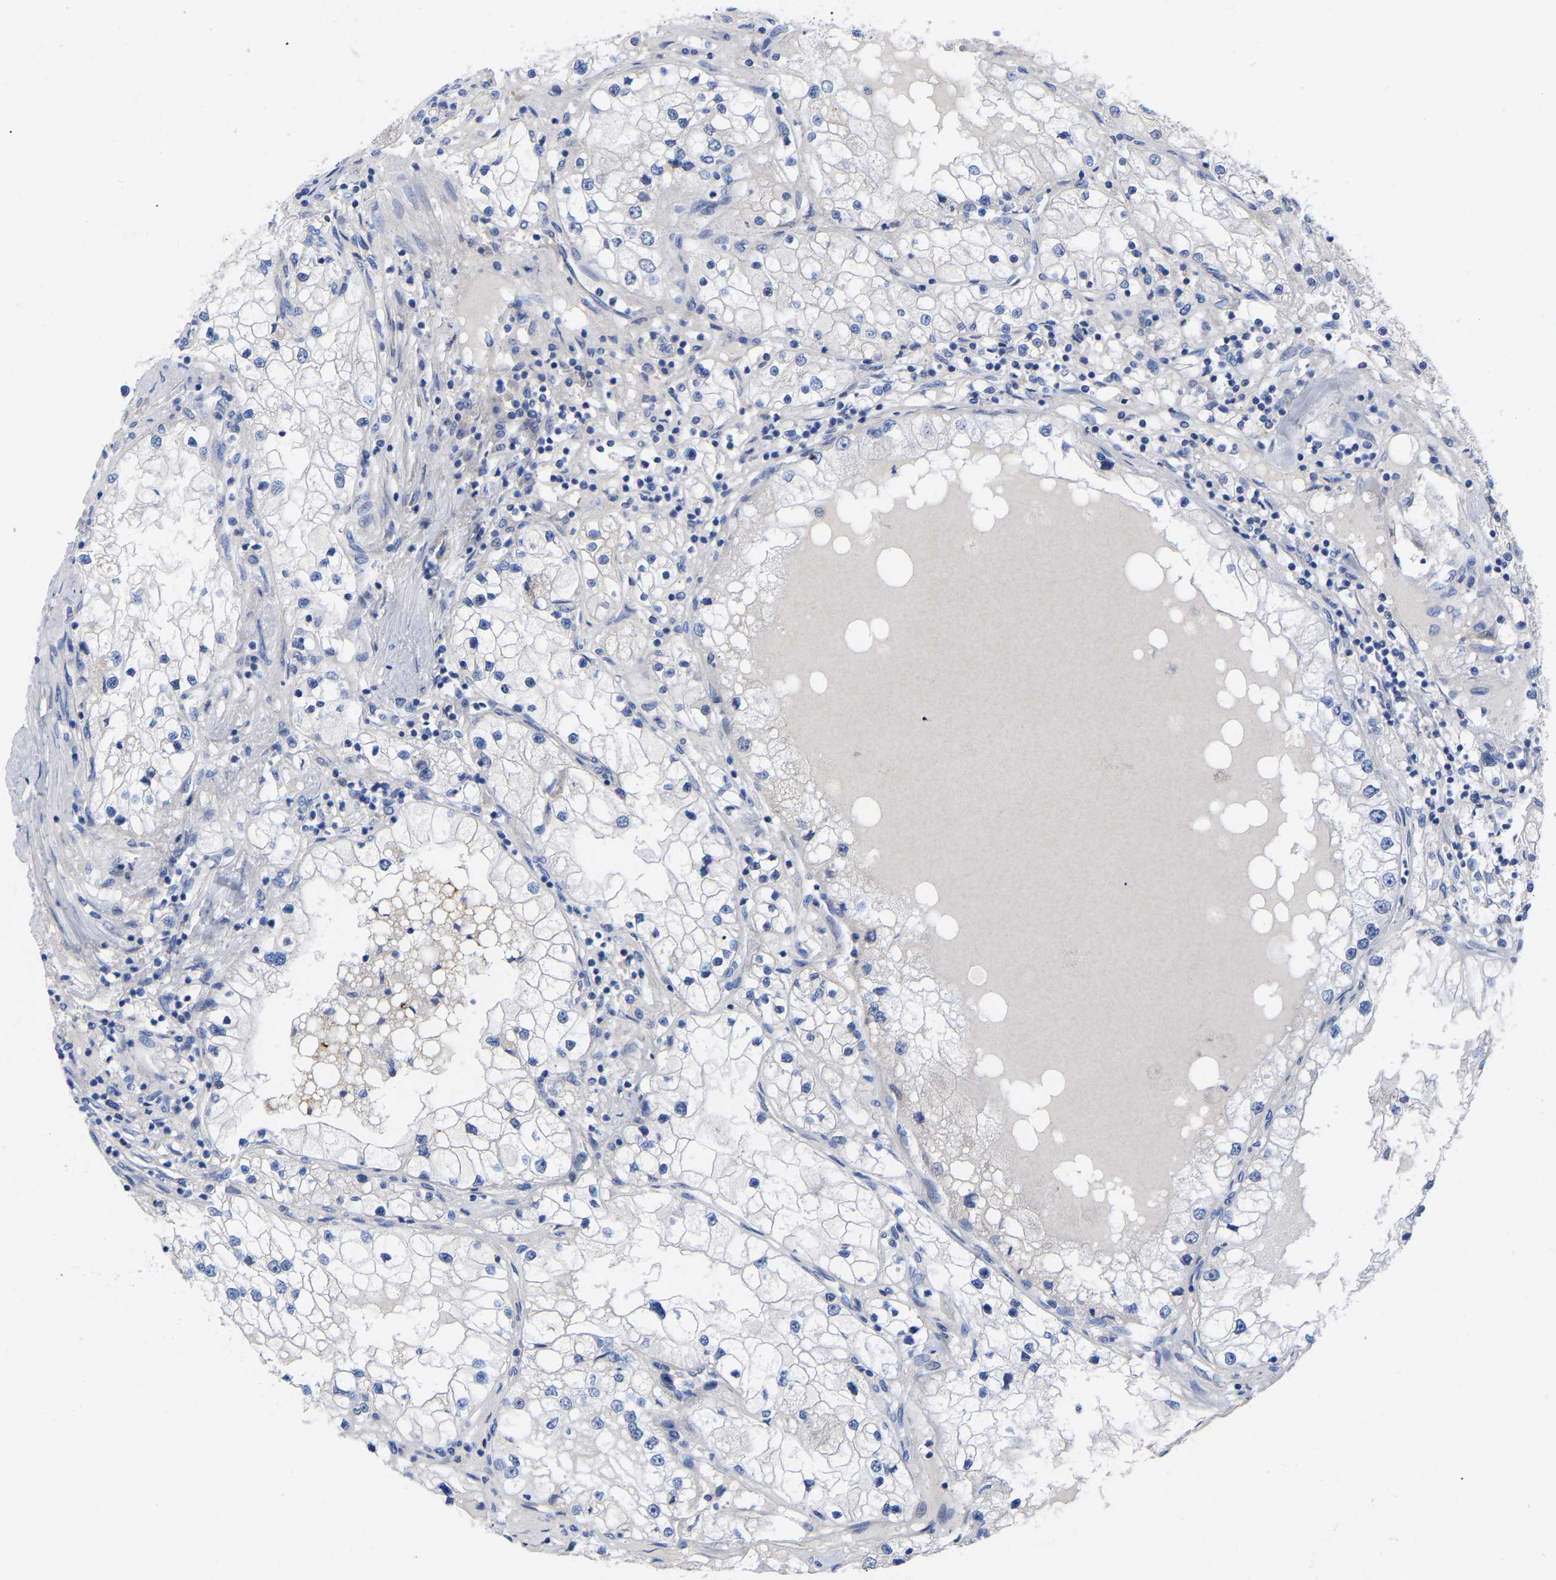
{"staining": {"intensity": "negative", "quantity": "none", "location": "none"}, "tissue": "renal cancer", "cell_type": "Tumor cells", "image_type": "cancer", "snomed": [{"axis": "morphology", "description": "Adenocarcinoma, NOS"}, {"axis": "topography", "description": "Kidney"}], "caption": "Human renal cancer (adenocarcinoma) stained for a protein using immunohistochemistry reveals no positivity in tumor cells.", "gene": "HAPLN1", "patient": {"sex": "male", "age": 68}}